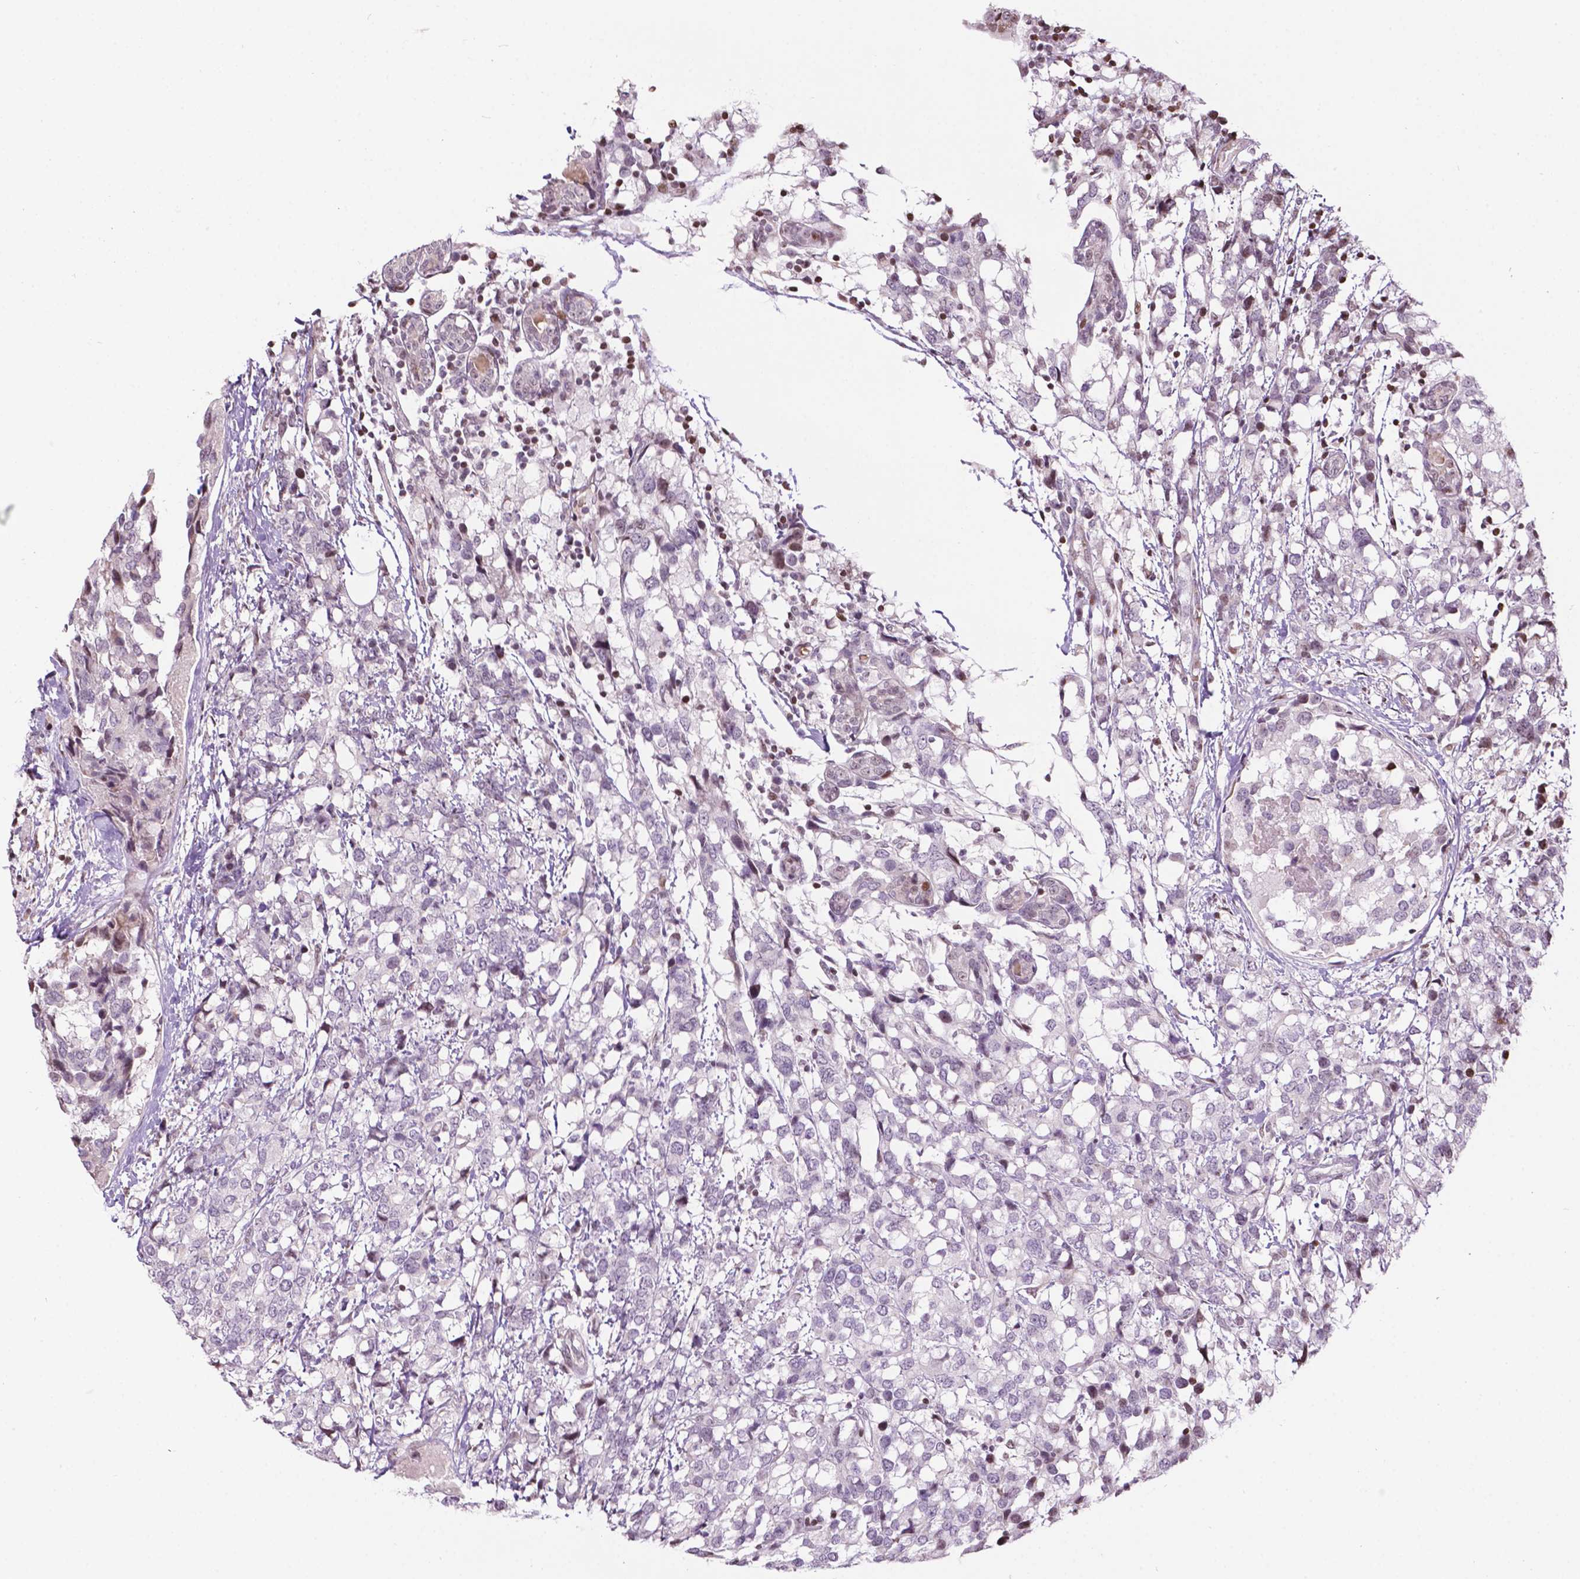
{"staining": {"intensity": "negative", "quantity": "none", "location": "none"}, "tissue": "breast cancer", "cell_type": "Tumor cells", "image_type": "cancer", "snomed": [{"axis": "morphology", "description": "Lobular carcinoma"}, {"axis": "topography", "description": "Breast"}], "caption": "Protein analysis of breast cancer (lobular carcinoma) demonstrates no significant positivity in tumor cells. Nuclei are stained in blue.", "gene": "PTPN18", "patient": {"sex": "female", "age": 59}}